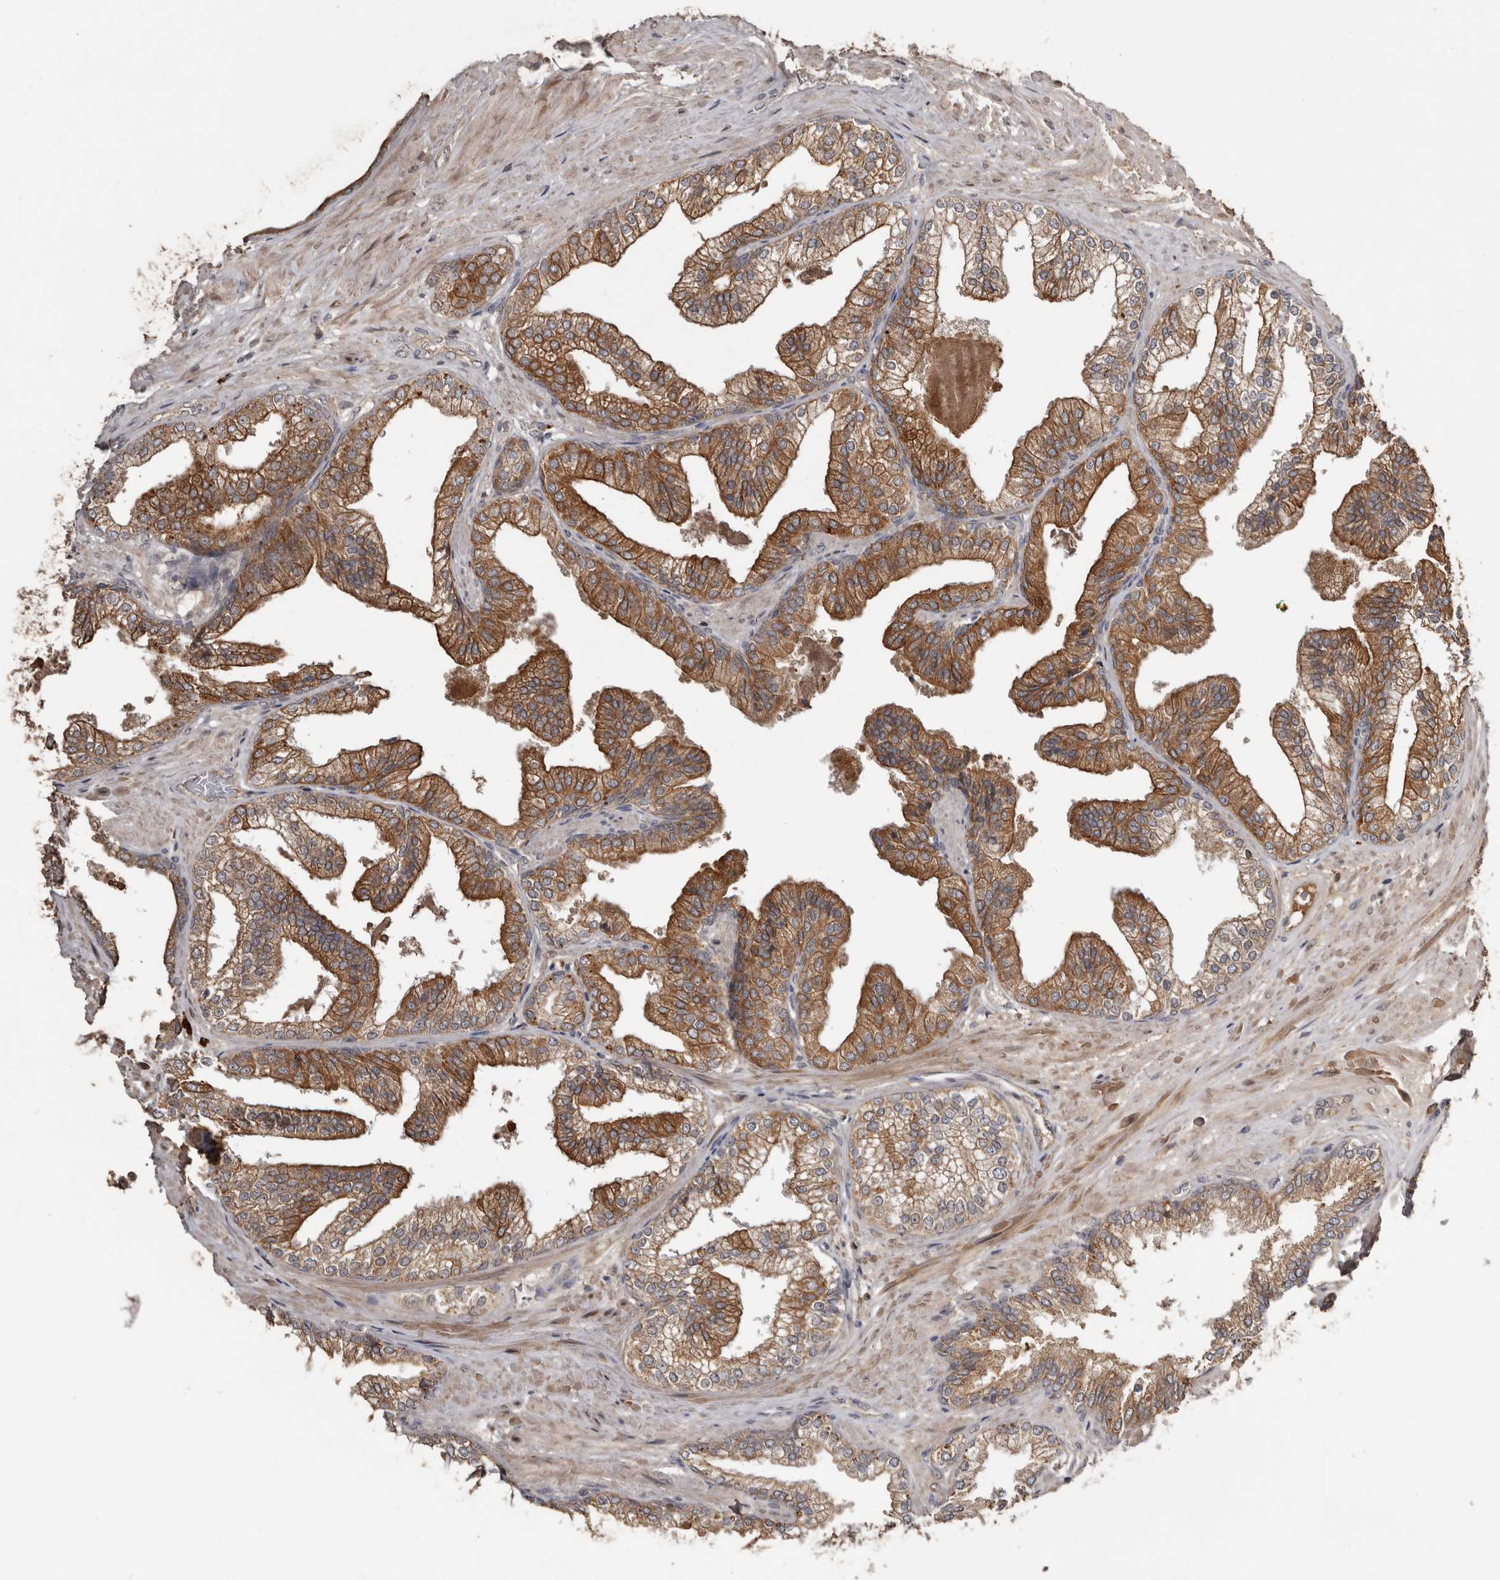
{"staining": {"intensity": "moderate", "quantity": ">75%", "location": "cytoplasmic/membranous"}, "tissue": "prostate cancer", "cell_type": "Tumor cells", "image_type": "cancer", "snomed": [{"axis": "morphology", "description": "Adenocarcinoma, Low grade"}, {"axis": "topography", "description": "Prostate"}], "caption": "Tumor cells show medium levels of moderate cytoplasmic/membranous positivity in about >75% of cells in human prostate low-grade adenocarcinoma.", "gene": "NMUR1", "patient": {"sex": "male", "age": 71}}